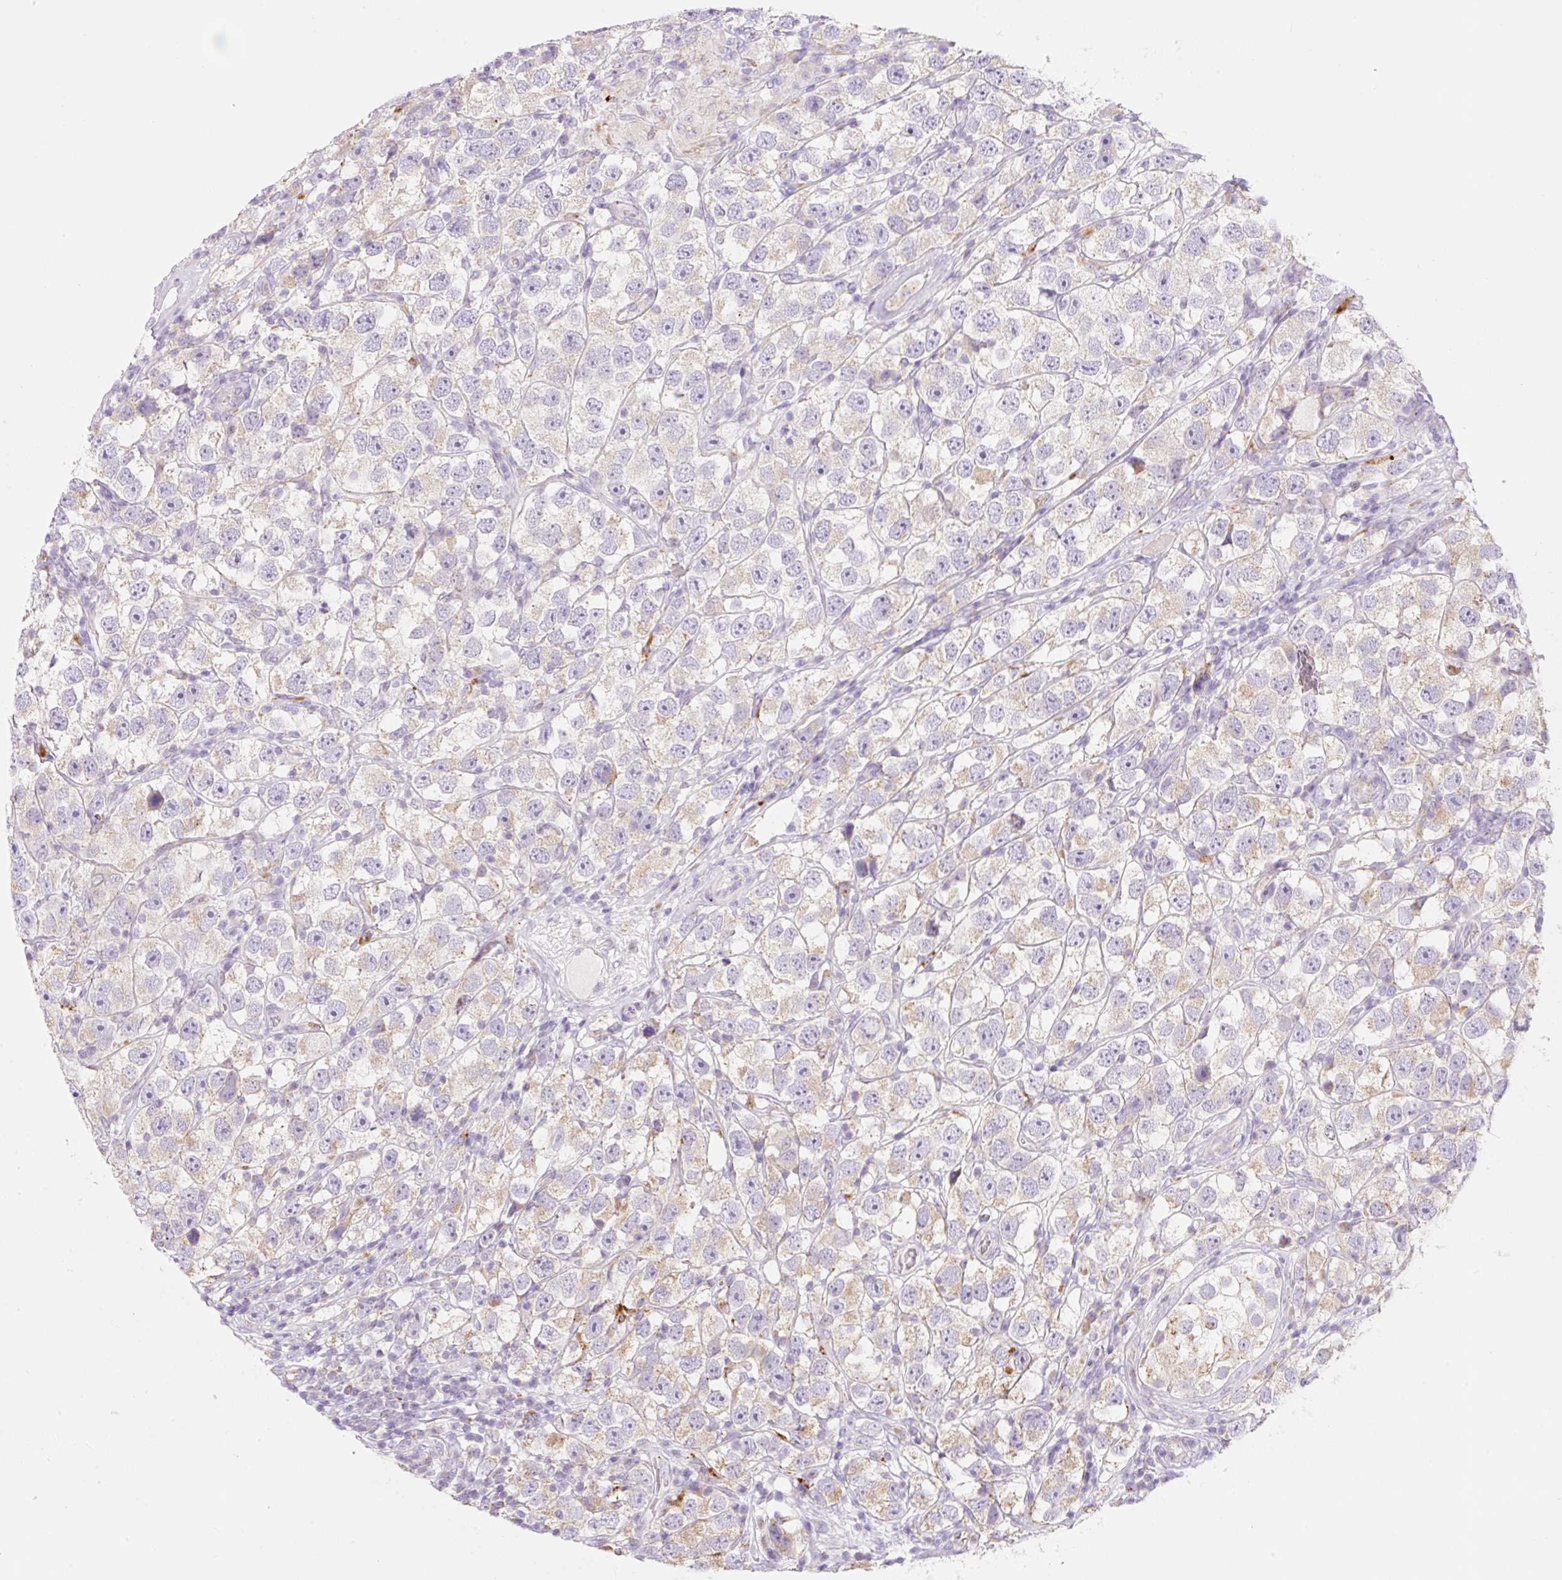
{"staining": {"intensity": "weak", "quantity": "25%-75%", "location": "cytoplasmic/membranous"}, "tissue": "testis cancer", "cell_type": "Tumor cells", "image_type": "cancer", "snomed": [{"axis": "morphology", "description": "Seminoma, NOS"}, {"axis": "topography", "description": "Testis"}], "caption": "Approximately 25%-75% of tumor cells in testis cancer (seminoma) demonstrate weak cytoplasmic/membranous protein positivity as visualized by brown immunohistochemical staining.", "gene": "CLEC3A", "patient": {"sex": "male", "age": 26}}